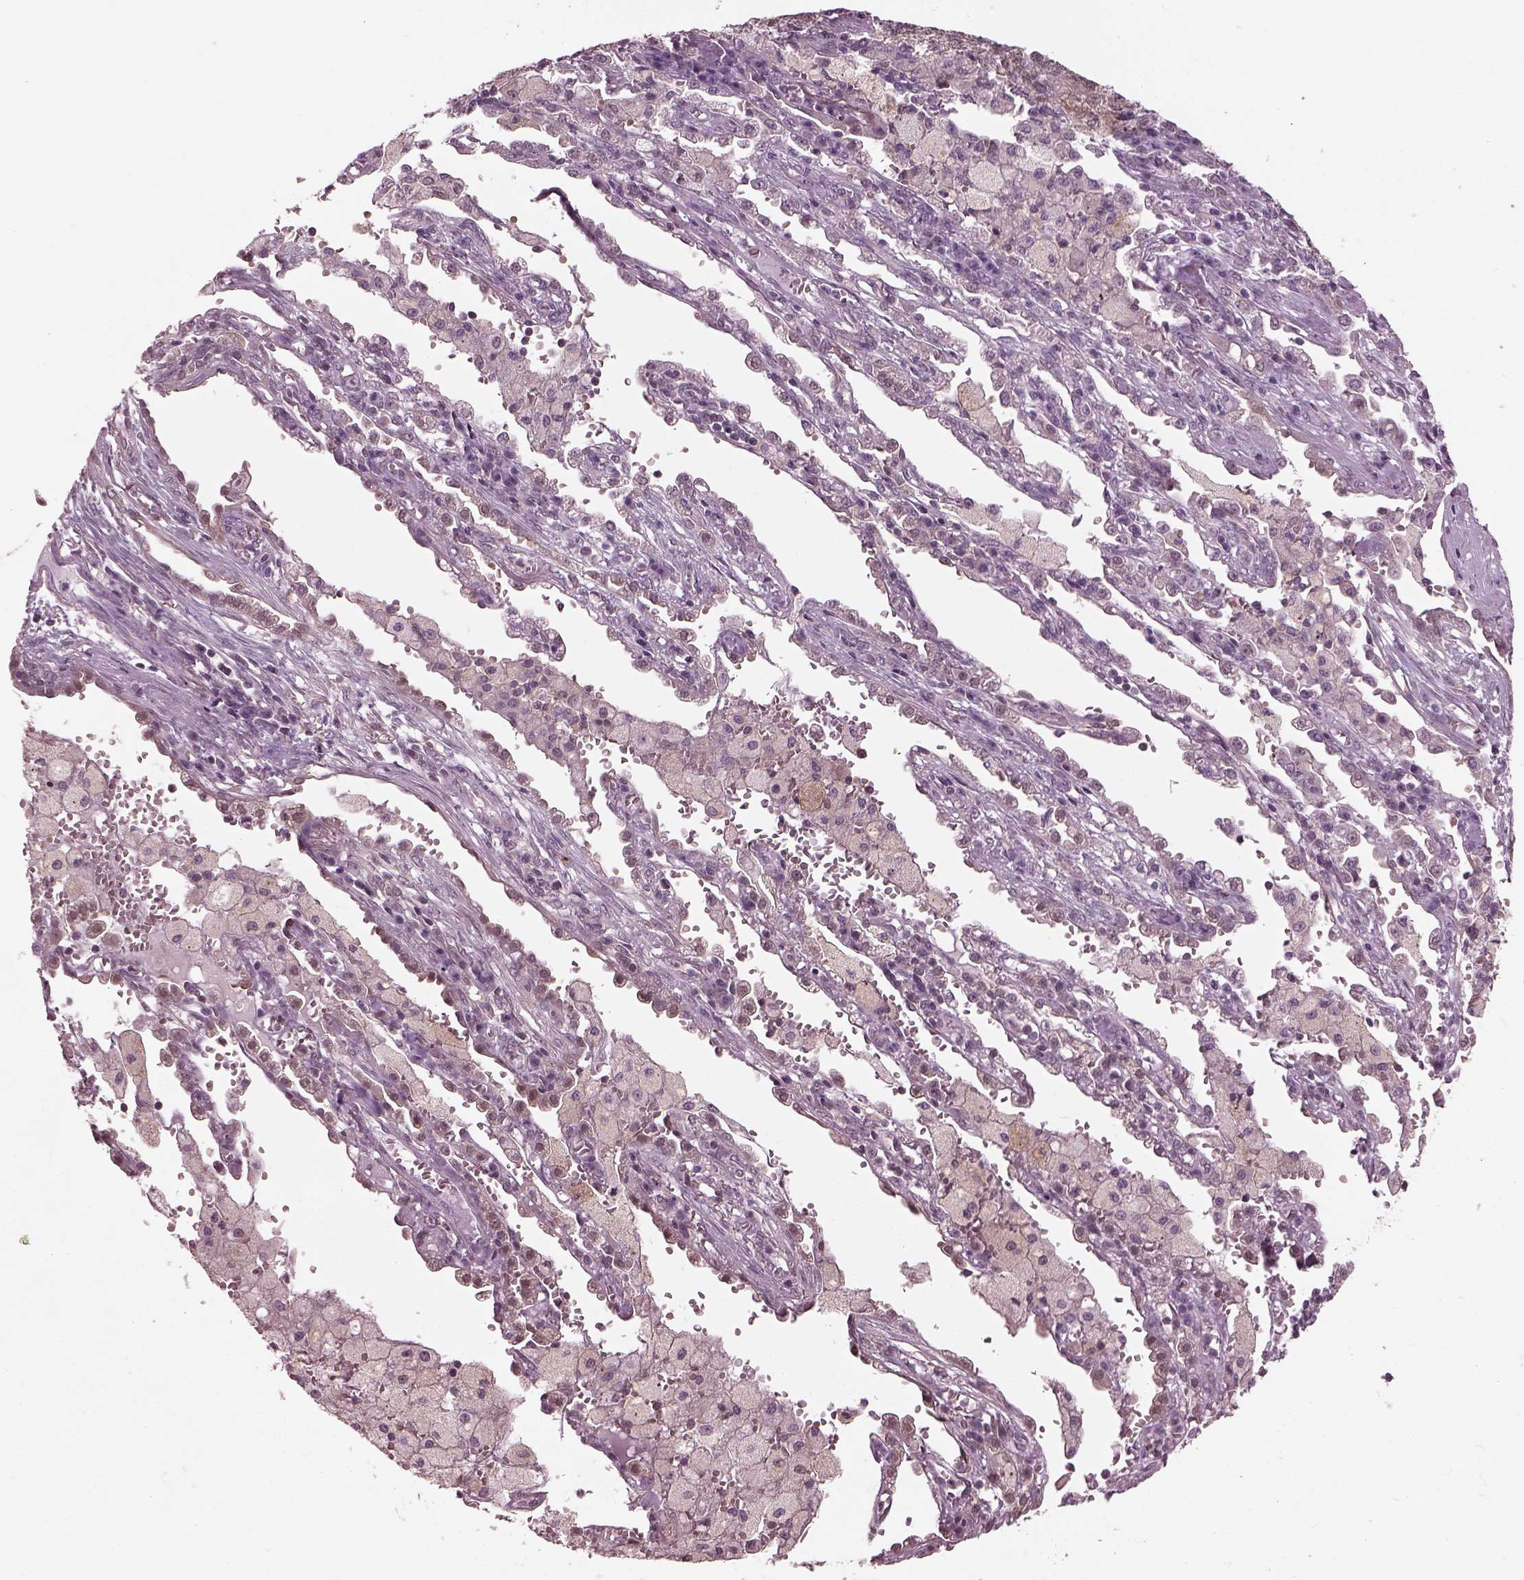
{"staining": {"intensity": "weak", "quantity": "<25%", "location": "cytoplasmic/membranous"}, "tissue": "lung cancer", "cell_type": "Tumor cells", "image_type": "cancer", "snomed": [{"axis": "morphology", "description": "Adenocarcinoma, NOS"}, {"axis": "topography", "description": "Lung"}], "caption": "Immunohistochemistry (IHC) of adenocarcinoma (lung) exhibits no staining in tumor cells.", "gene": "SRI", "patient": {"sex": "male", "age": 57}}